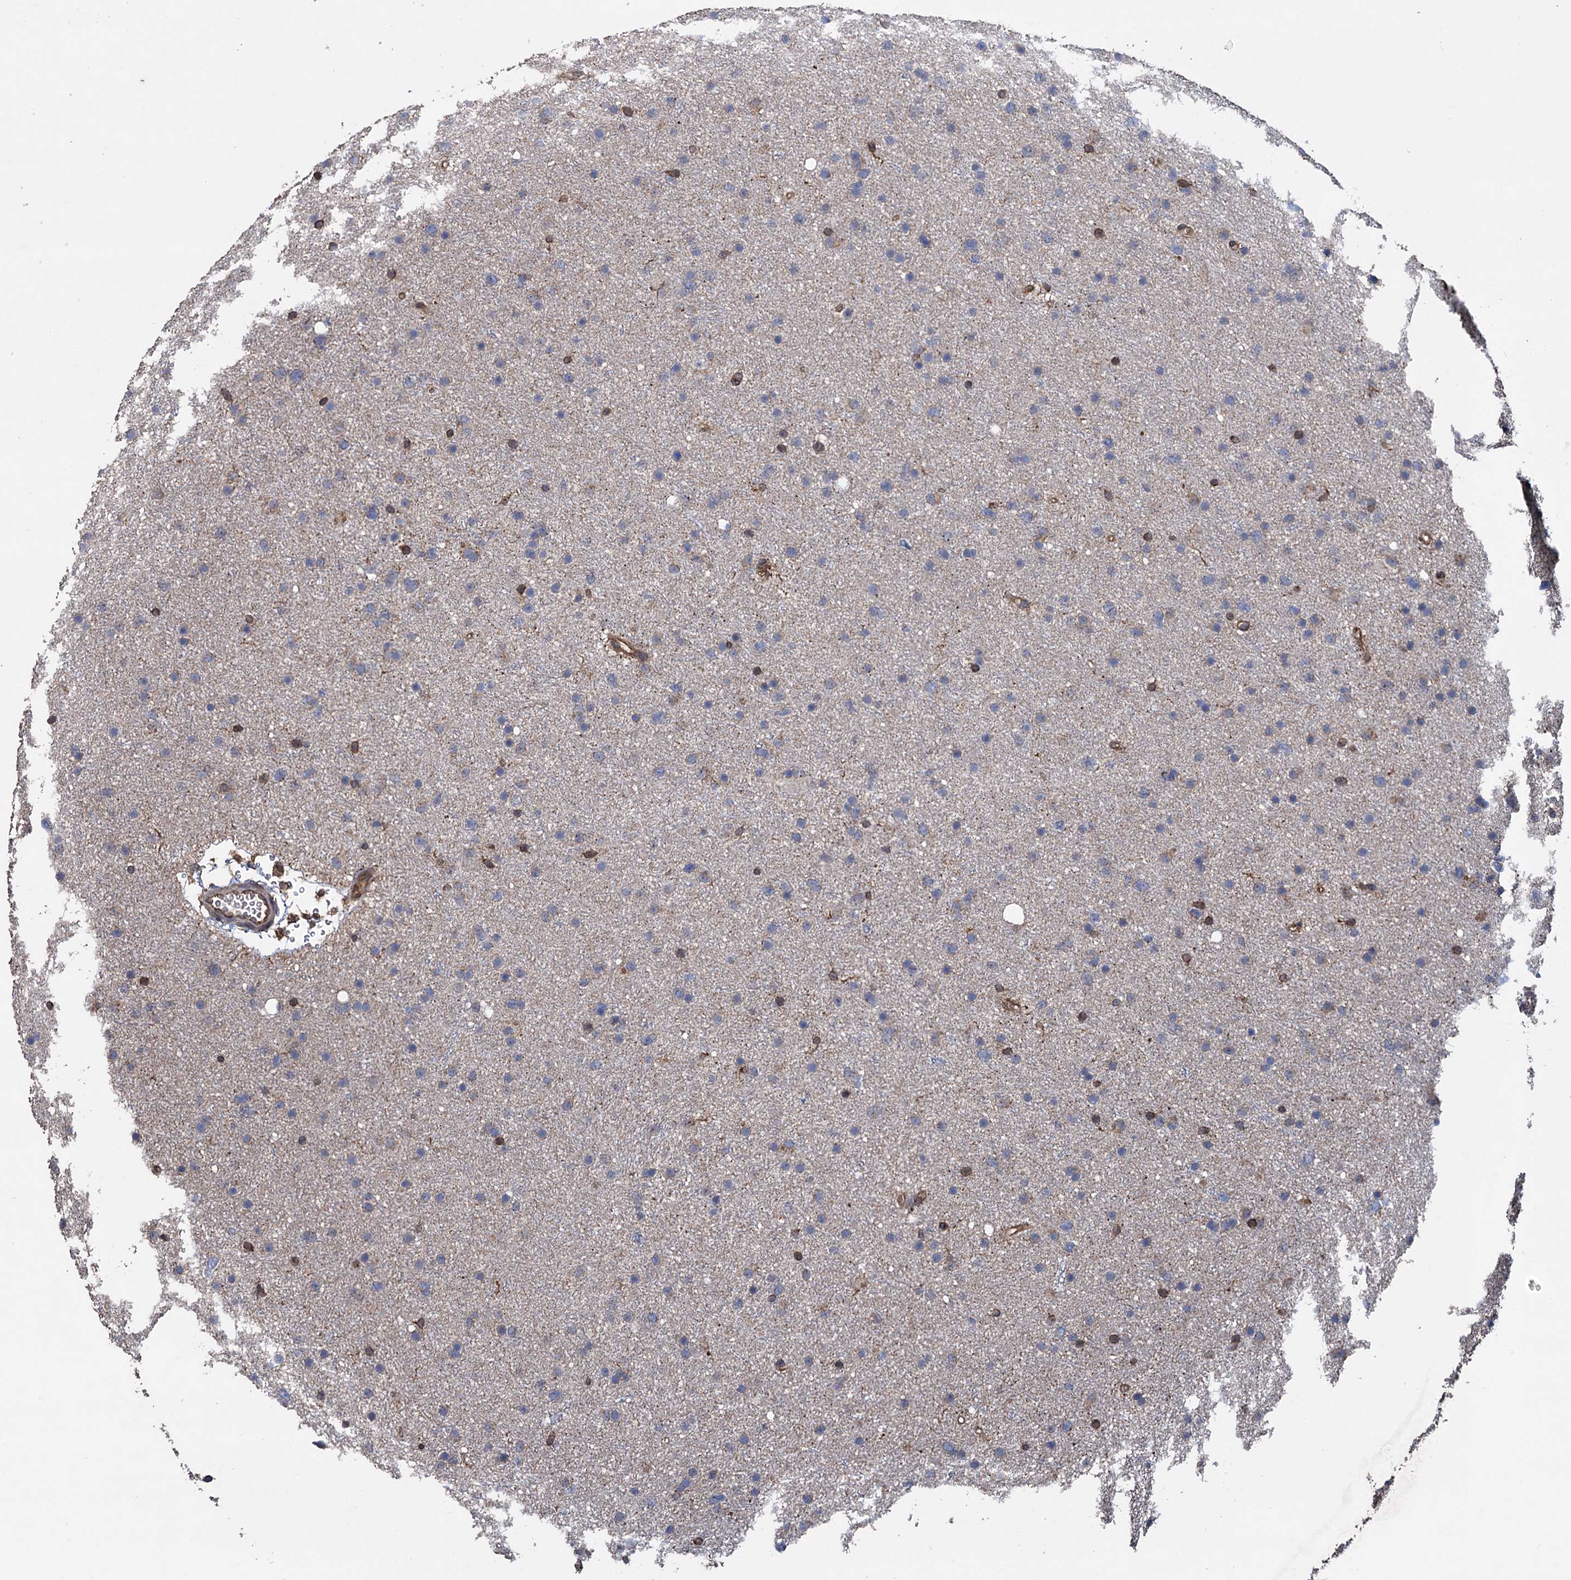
{"staining": {"intensity": "negative", "quantity": "none", "location": "none"}, "tissue": "glioma", "cell_type": "Tumor cells", "image_type": "cancer", "snomed": [{"axis": "morphology", "description": "Glioma, malignant, Low grade"}, {"axis": "topography", "description": "Cerebral cortex"}], "caption": "Protein analysis of low-grade glioma (malignant) reveals no significant expression in tumor cells. Brightfield microscopy of immunohistochemistry (IHC) stained with DAB (brown) and hematoxylin (blue), captured at high magnification.", "gene": "STING1", "patient": {"sex": "female", "age": 39}}